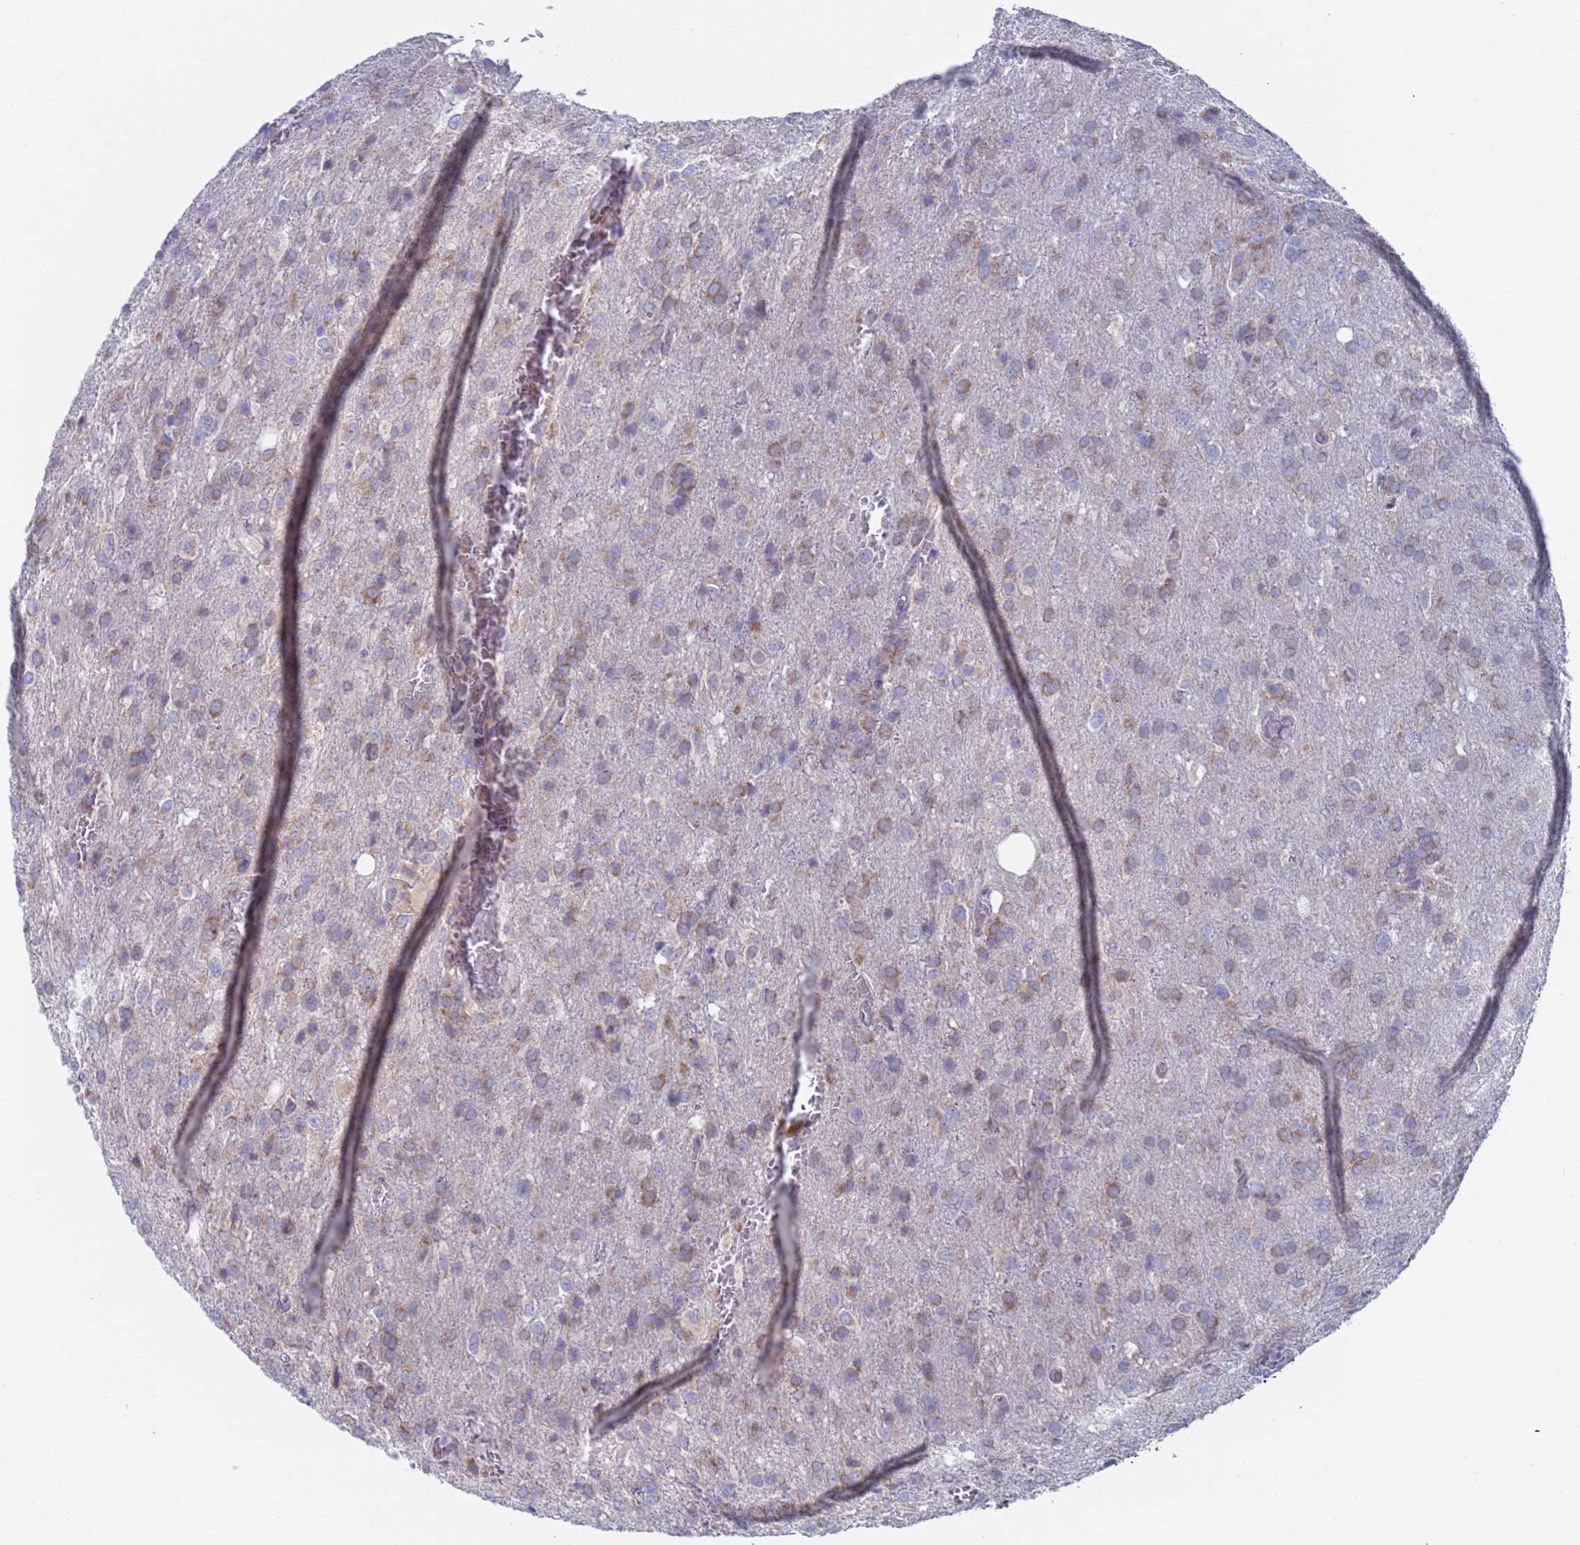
{"staining": {"intensity": "weak", "quantity": "25%-75%", "location": "cytoplasmic/membranous"}, "tissue": "glioma", "cell_type": "Tumor cells", "image_type": "cancer", "snomed": [{"axis": "morphology", "description": "Glioma, malignant, High grade"}, {"axis": "topography", "description": "Brain"}], "caption": "Immunohistochemistry (IHC) histopathology image of human high-grade glioma (malignant) stained for a protein (brown), which displays low levels of weak cytoplasmic/membranous expression in approximately 25%-75% of tumor cells.", "gene": "PET117", "patient": {"sex": "female", "age": 74}}